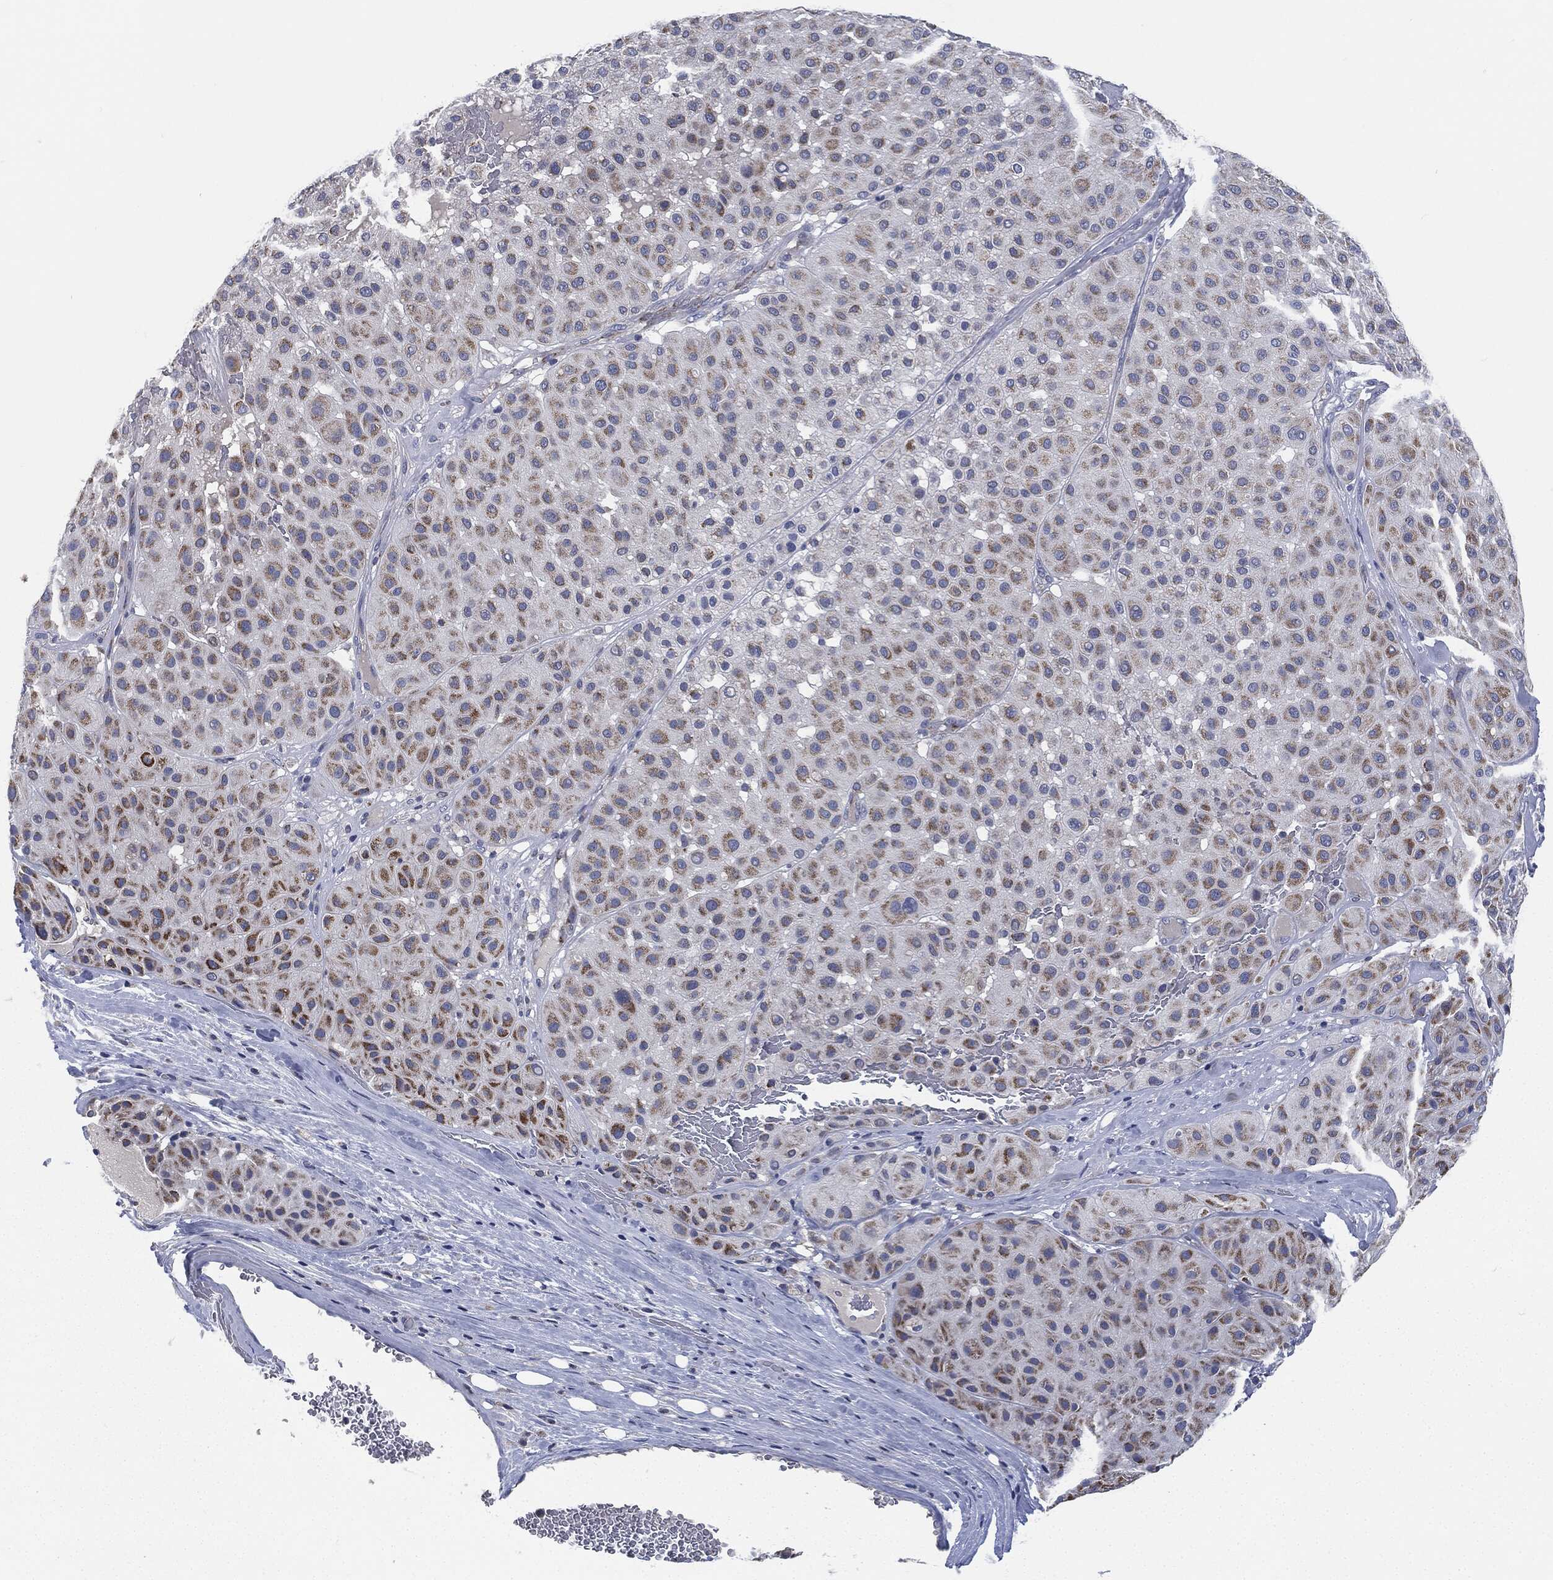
{"staining": {"intensity": "strong", "quantity": "<25%", "location": "cytoplasmic/membranous"}, "tissue": "melanoma", "cell_type": "Tumor cells", "image_type": "cancer", "snomed": [{"axis": "morphology", "description": "Malignant melanoma, Metastatic site"}, {"axis": "topography", "description": "Smooth muscle"}], "caption": "Protein staining displays strong cytoplasmic/membranous staining in approximately <25% of tumor cells in melanoma. The staining was performed using DAB (3,3'-diaminobenzidine) to visualize the protein expression in brown, while the nuclei were stained in blue with hematoxylin (Magnification: 20x).", "gene": "SIGLEC9", "patient": {"sex": "male", "age": 41}}